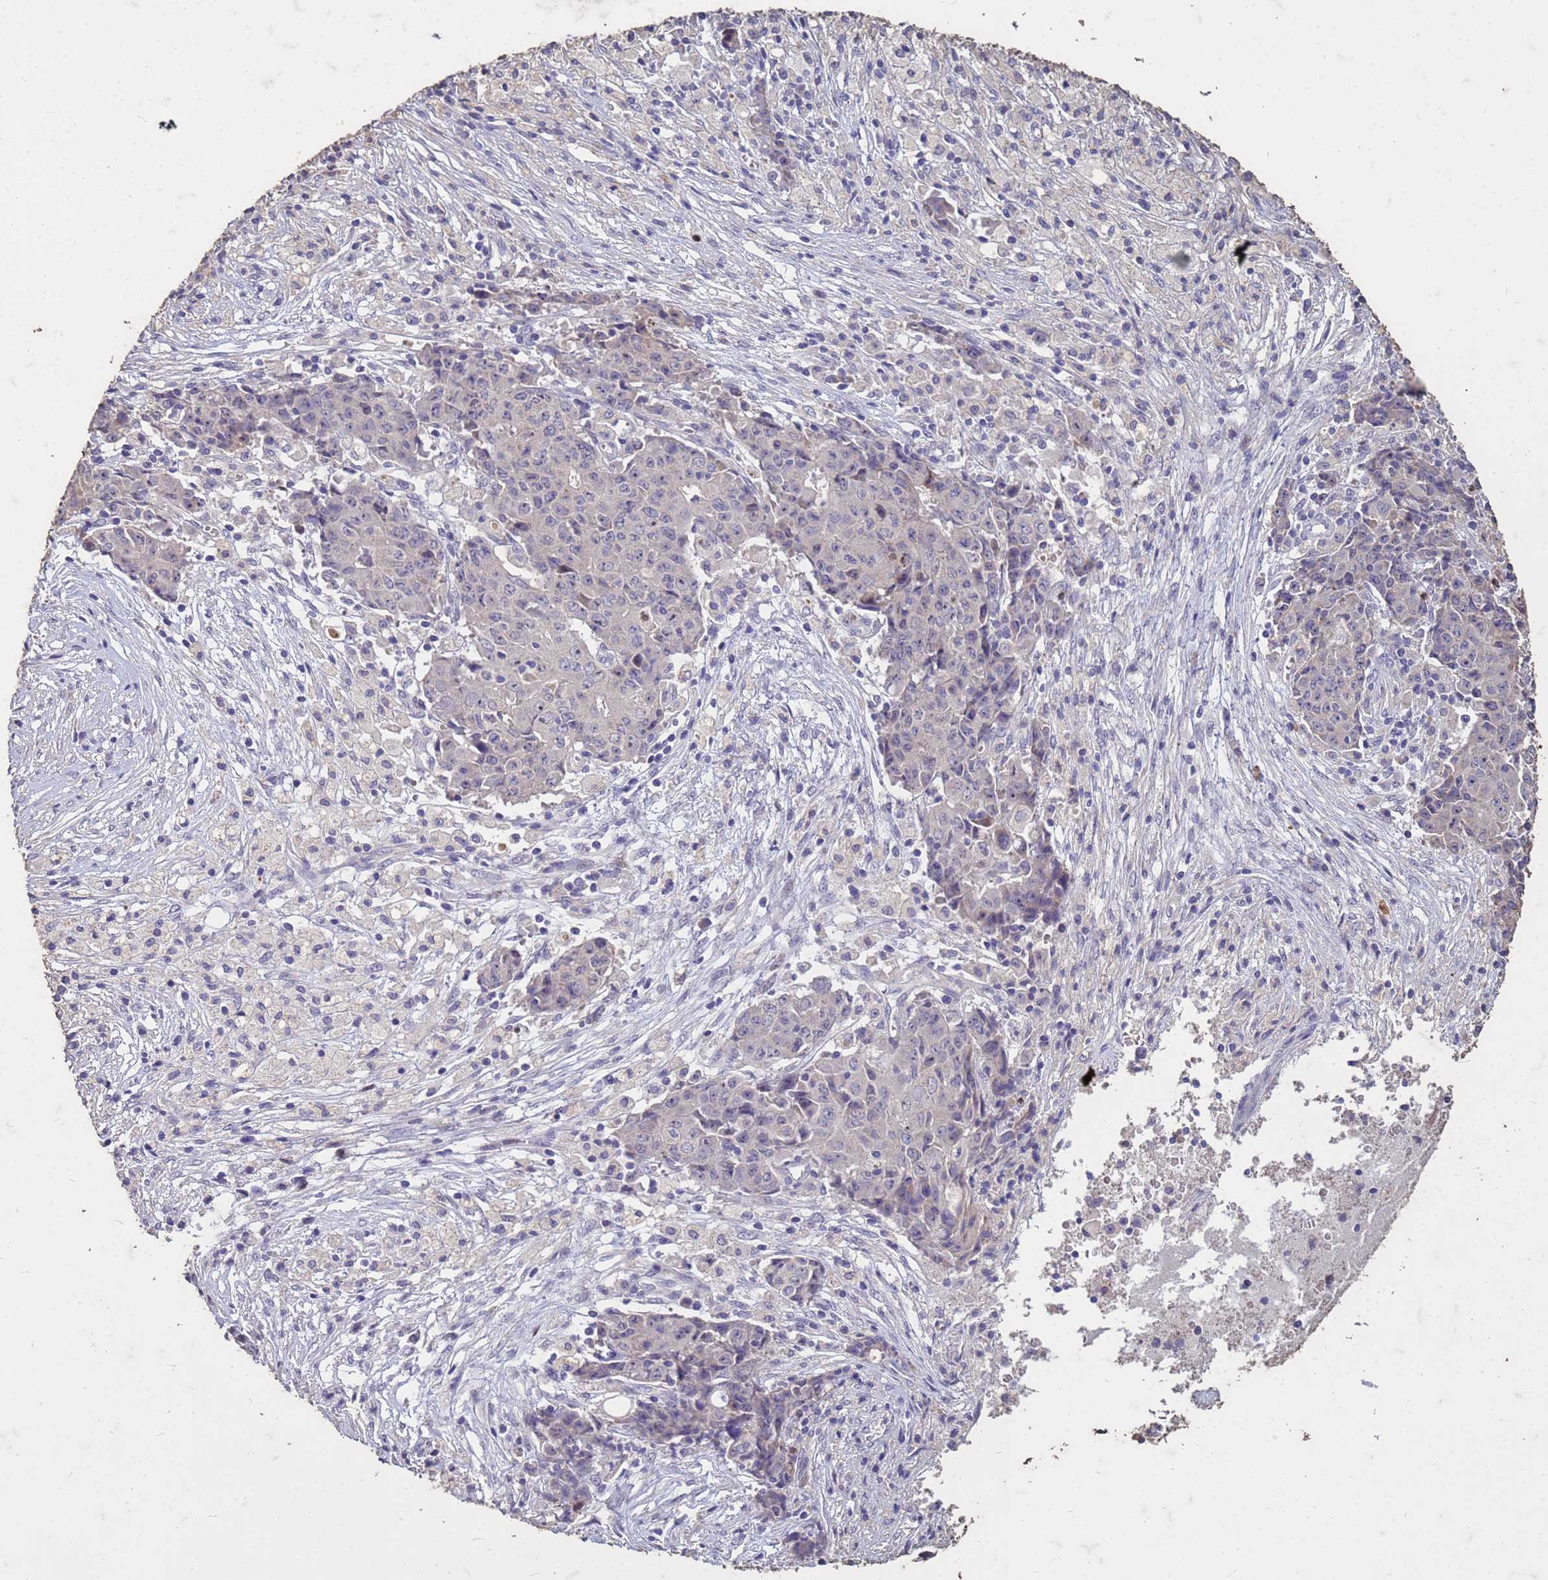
{"staining": {"intensity": "negative", "quantity": "none", "location": "none"}, "tissue": "ovarian cancer", "cell_type": "Tumor cells", "image_type": "cancer", "snomed": [{"axis": "morphology", "description": "Carcinoma, endometroid"}, {"axis": "topography", "description": "Ovary"}], "caption": "Tumor cells are negative for protein expression in human ovarian cancer.", "gene": "FAM184B", "patient": {"sex": "female", "age": 42}}